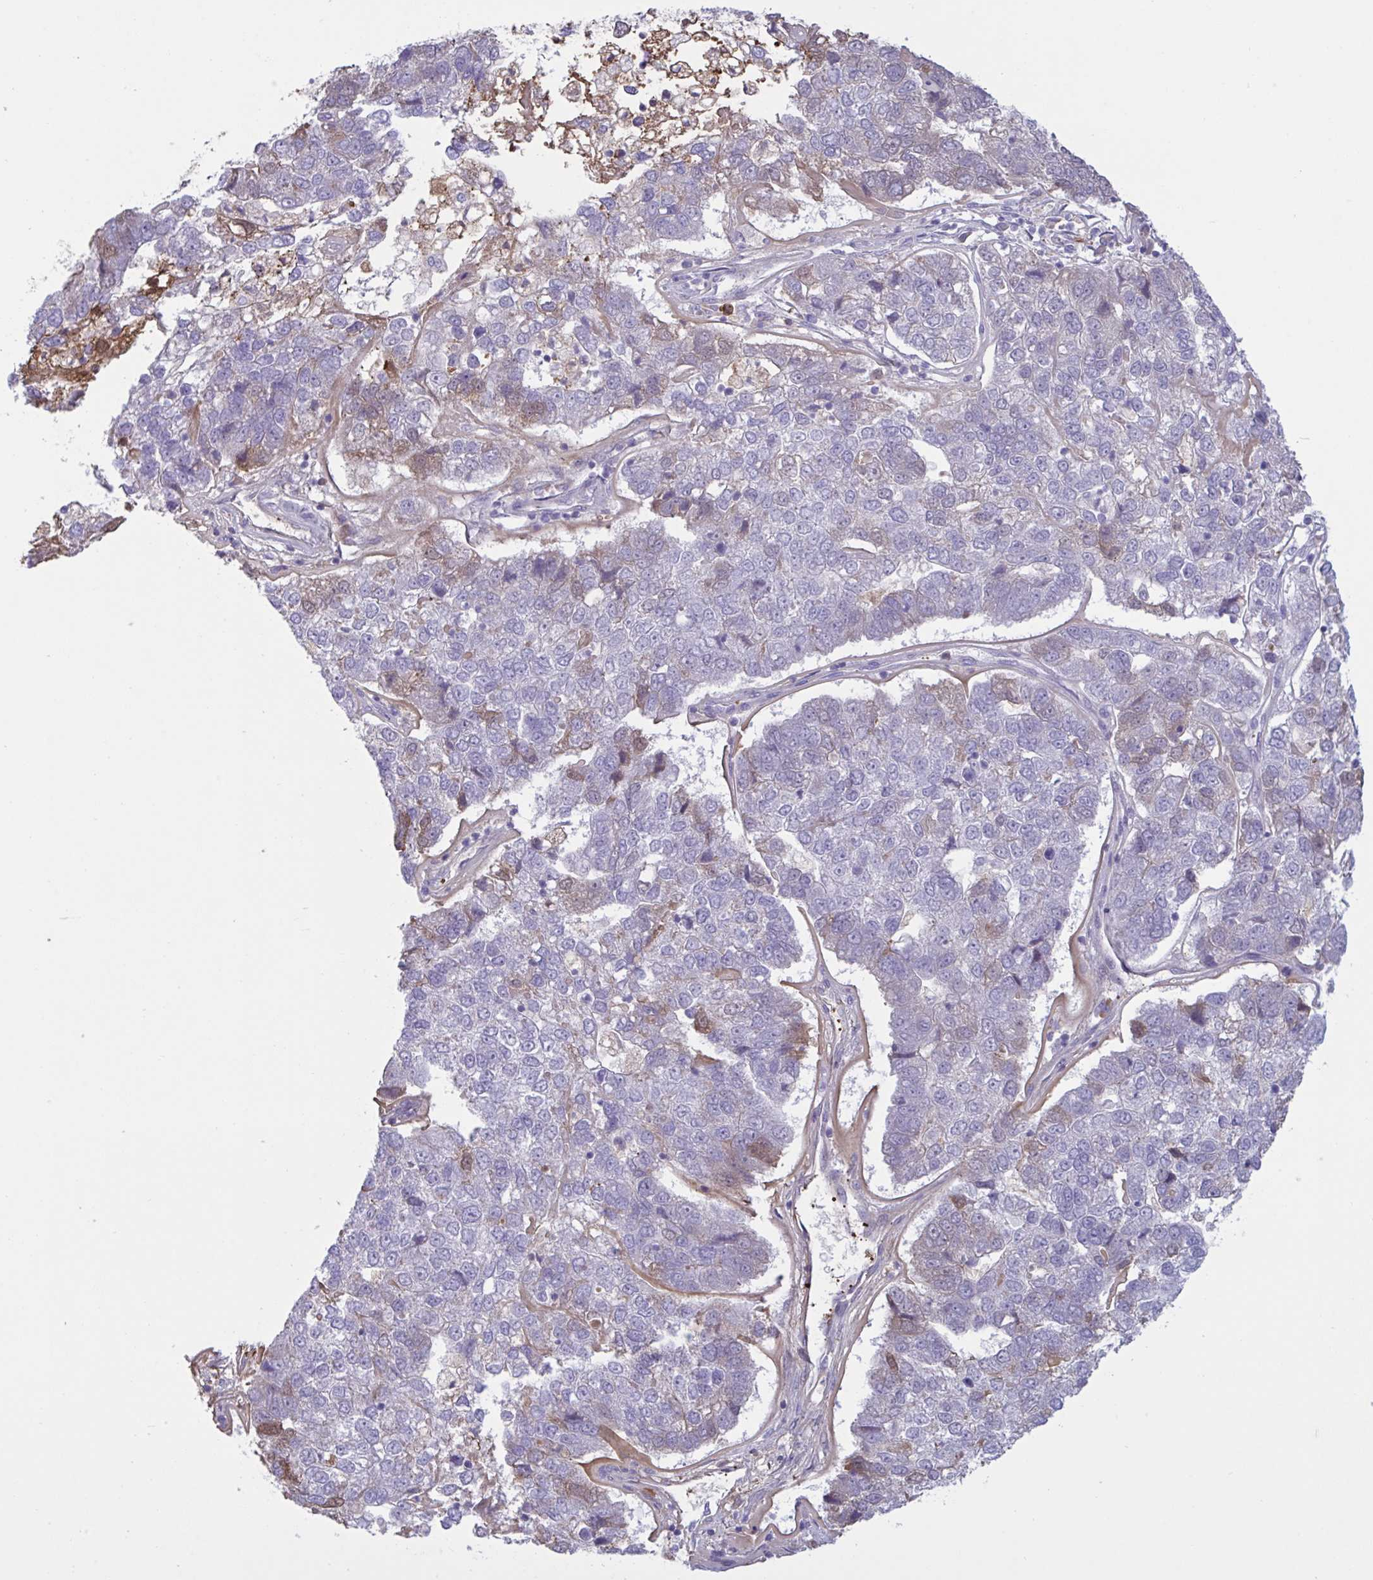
{"staining": {"intensity": "negative", "quantity": "none", "location": "none"}, "tissue": "pancreatic cancer", "cell_type": "Tumor cells", "image_type": "cancer", "snomed": [{"axis": "morphology", "description": "Adenocarcinoma, NOS"}, {"axis": "topography", "description": "Pancreas"}], "caption": "Tumor cells show no significant protein positivity in pancreatic adenocarcinoma.", "gene": "IL1R1", "patient": {"sex": "female", "age": 61}}